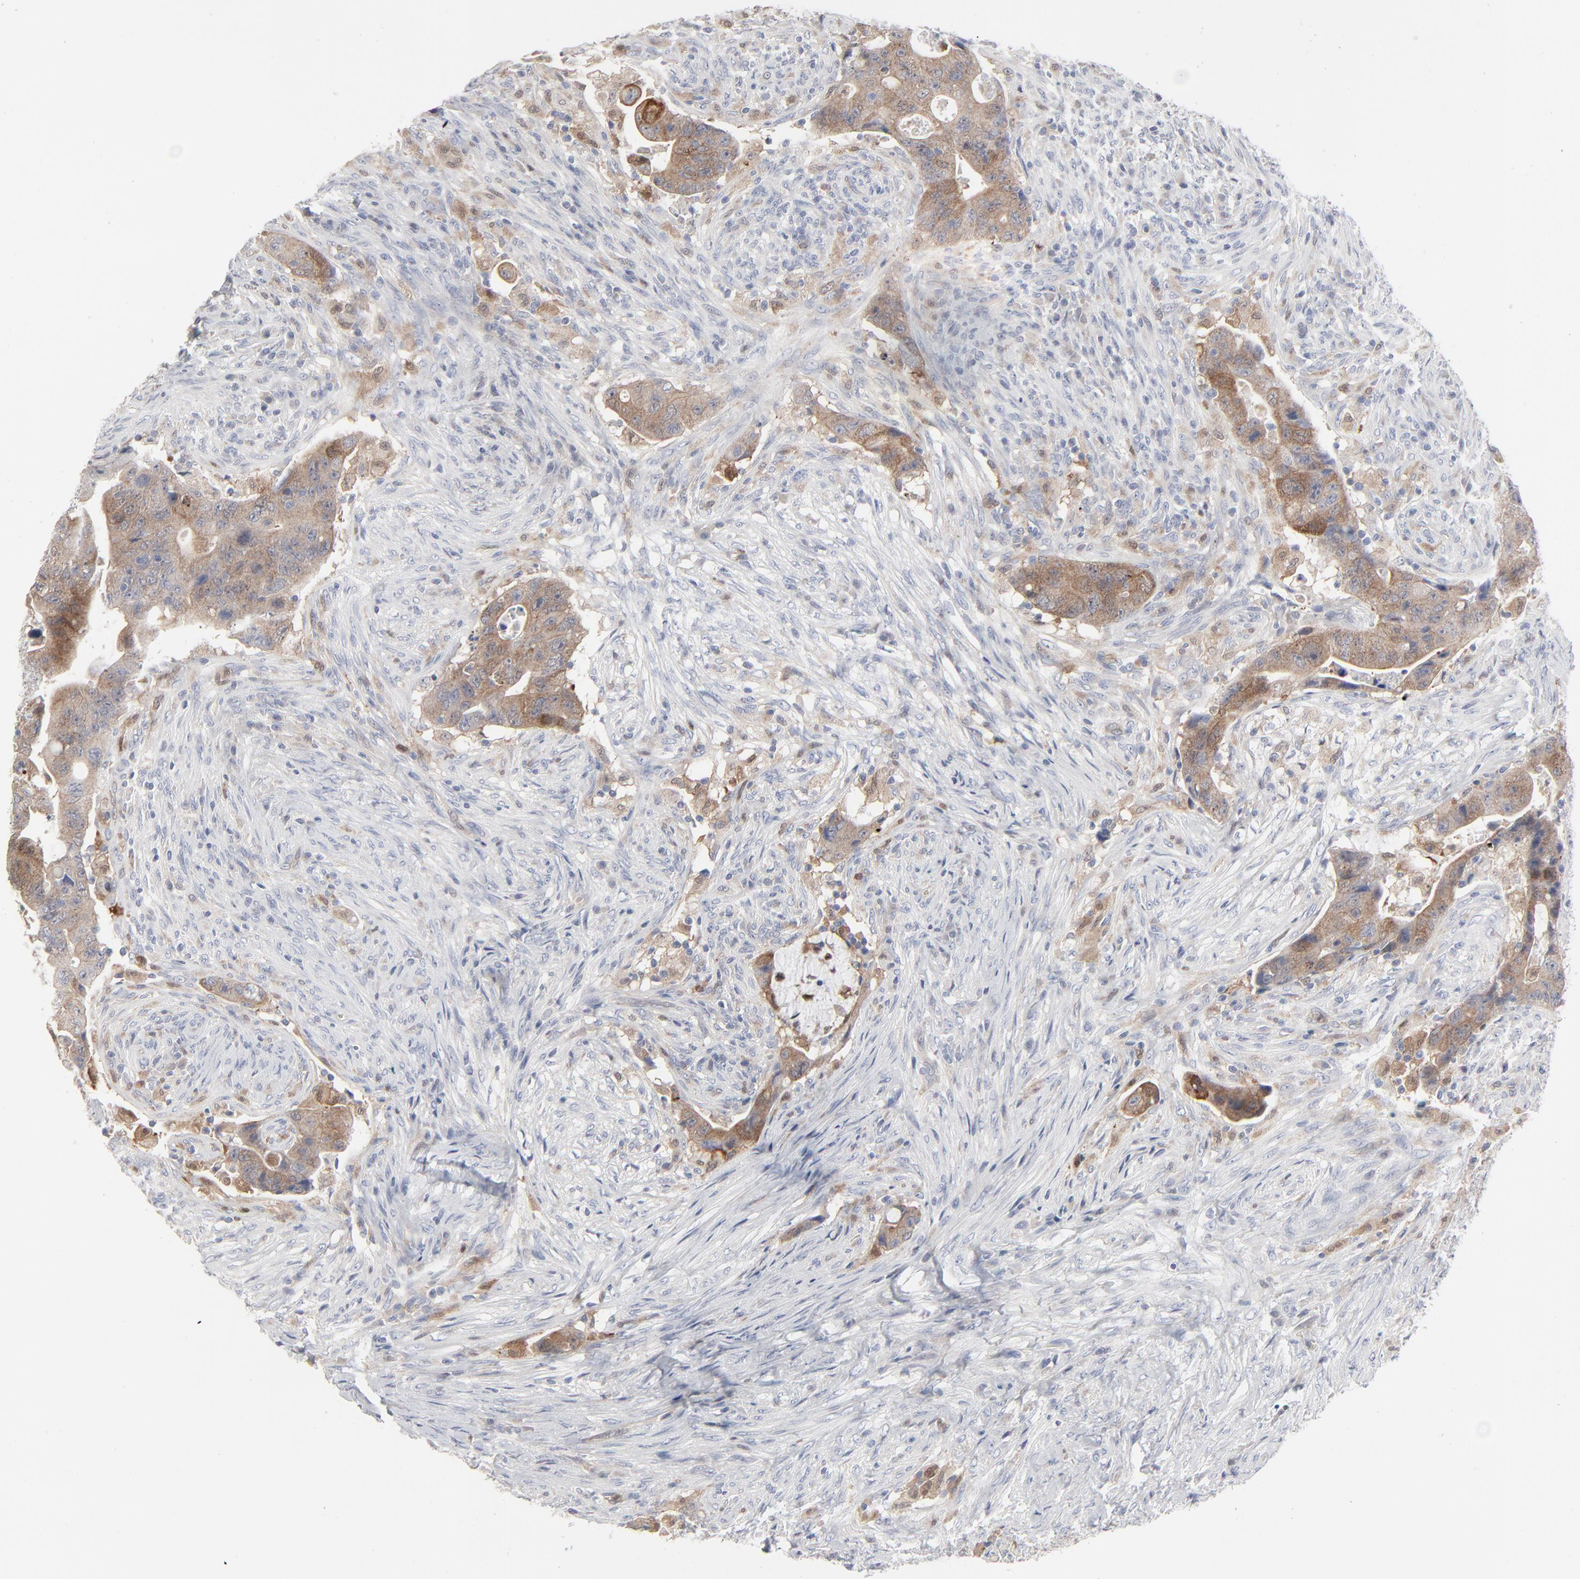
{"staining": {"intensity": "weak", "quantity": ">75%", "location": "cytoplasmic/membranous"}, "tissue": "colorectal cancer", "cell_type": "Tumor cells", "image_type": "cancer", "snomed": [{"axis": "morphology", "description": "Adenocarcinoma, NOS"}, {"axis": "topography", "description": "Rectum"}], "caption": "Immunohistochemical staining of human colorectal cancer demonstrates low levels of weak cytoplasmic/membranous positivity in approximately >75% of tumor cells.", "gene": "BID", "patient": {"sex": "female", "age": 71}}